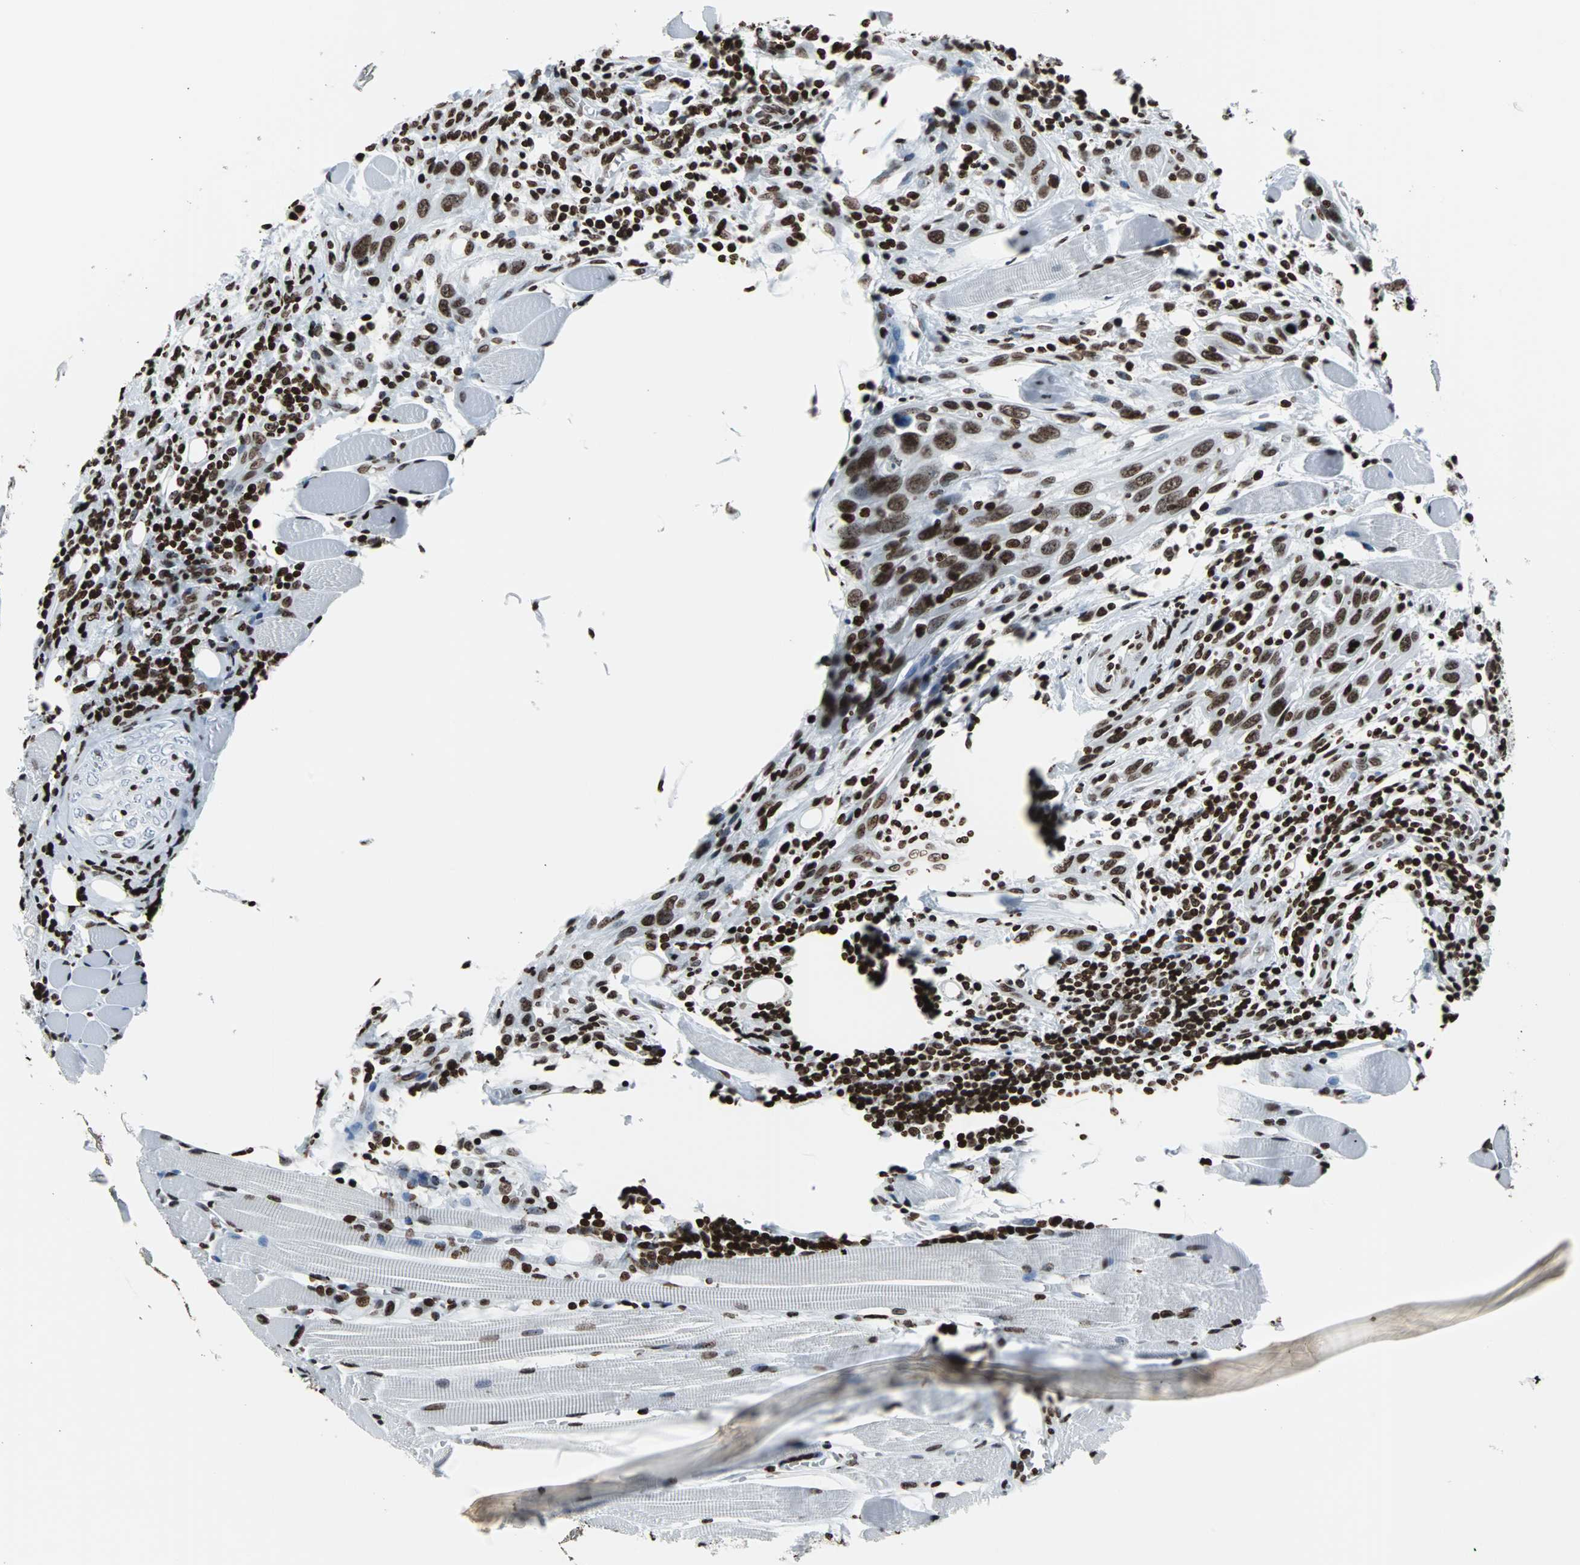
{"staining": {"intensity": "strong", "quantity": ">75%", "location": "nuclear"}, "tissue": "head and neck cancer", "cell_type": "Tumor cells", "image_type": "cancer", "snomed": [{"axis": "morphology", "description": "Squamous cell carcinoma, NOS"}, {"axis": "topography", "description": "Oral tissue"}, {"axis": "topography", "description": "Head-Neck"}], "caption": "A photomicrograph of human head and neck cancer stained for a protein reveals strong nuclear brown staining in tumor cells. The staining was performed using DAB (3,3'-diaminobenzidine) to visualize the protein expression in brown, while the nuclei were stained in blue with hematoxylin (Magnification: 20x).", "gene": "H2BC18", "patient": {"sex": "female", "age": 50}}